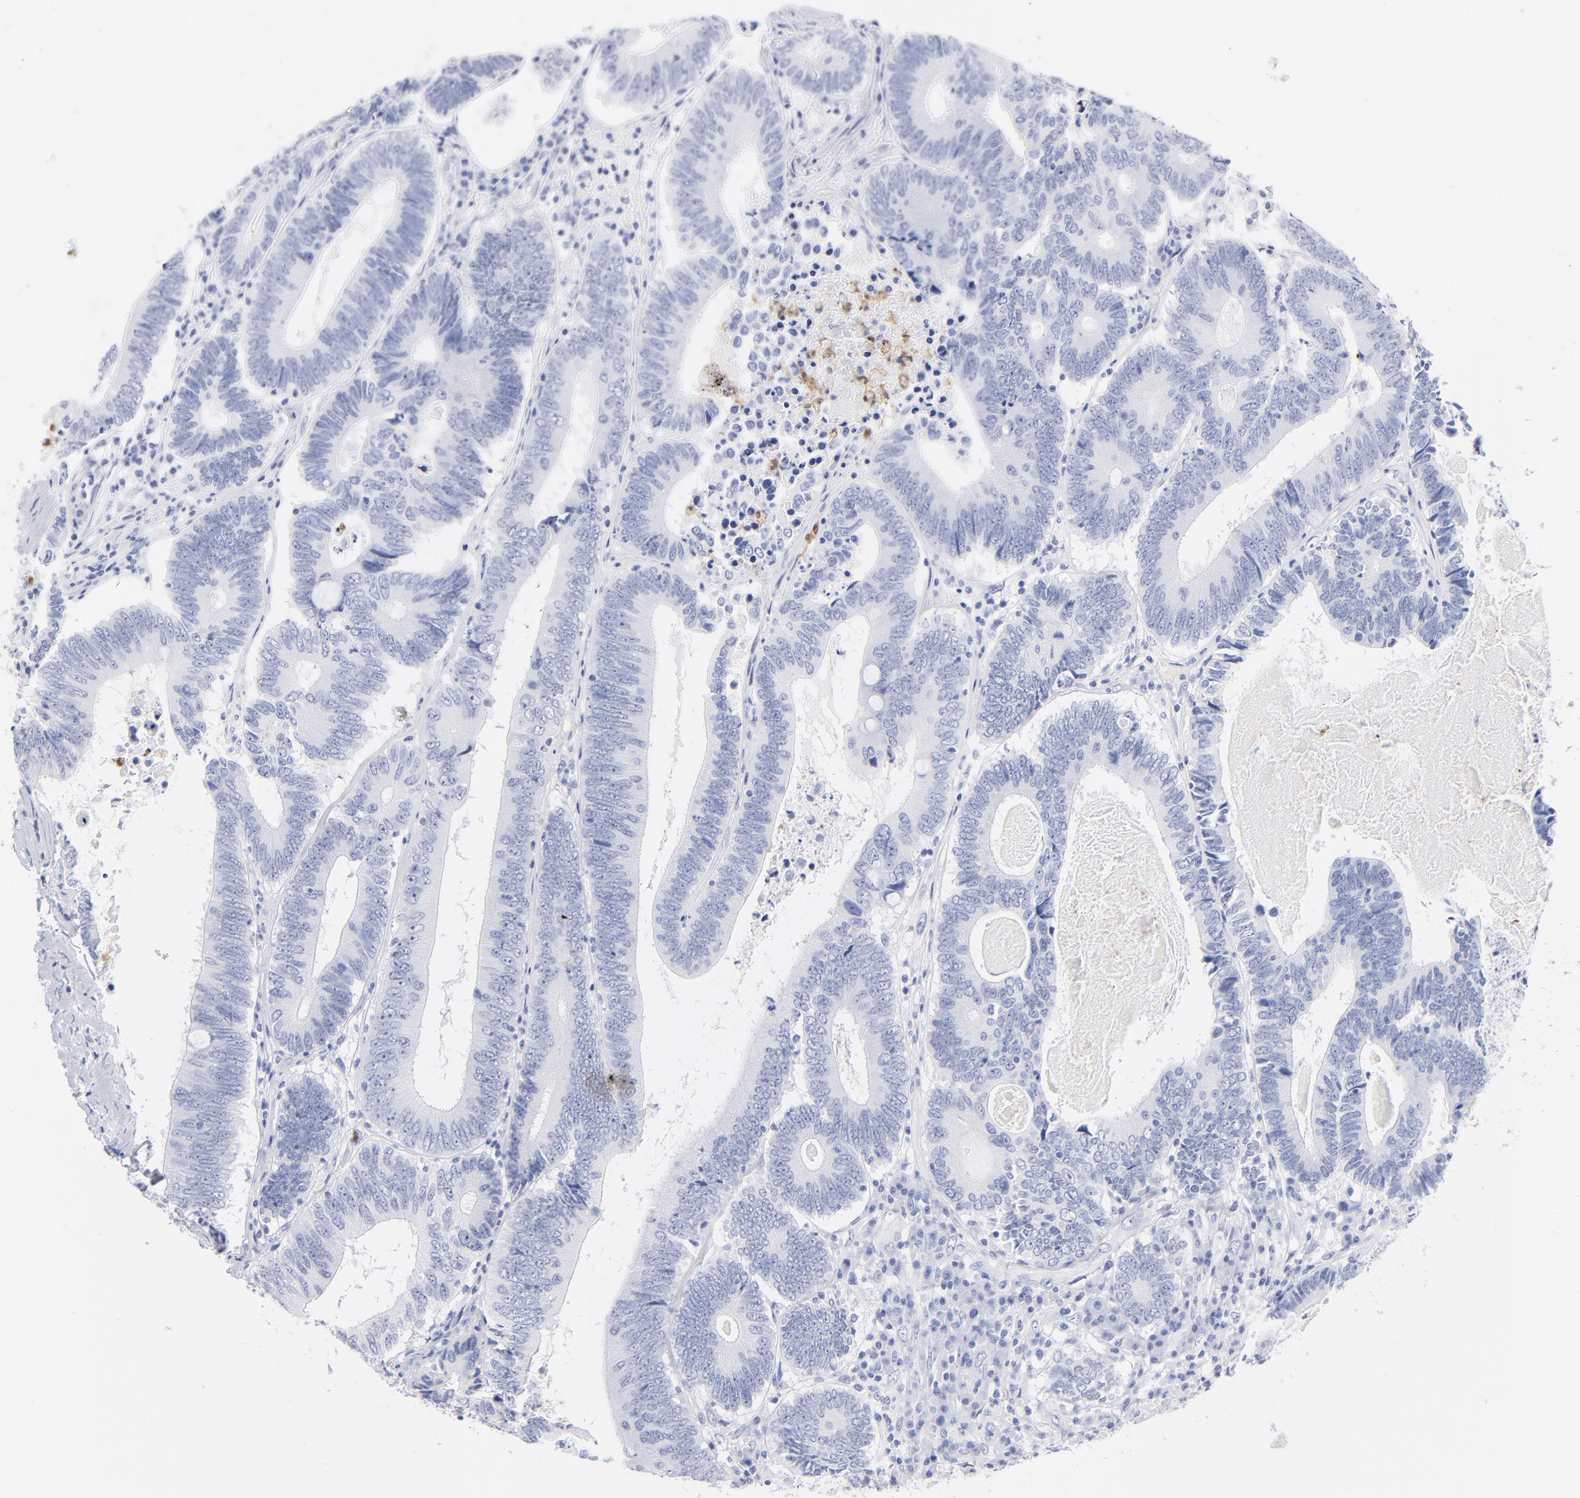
{"staining": {"intensity": "negative", "quantity": "none", "location": "none"}, "tissue": "colorectal cancer", "cell_type": "Tumor cells", "image_type": "cancer", "snomed": [{"axis": "morphology", "description": "Adenocarcinoma, NOS"}, {"axis": "topography", "description": "Colon"}], "caption": "A high-resolution photomicrograph shows IHC staining of adenocarcinoma (colorectal), which demonstrates no significant positivity in tumor cells.", "gene": "ARG1", "patient": {"sex": "female", "age": 78}}